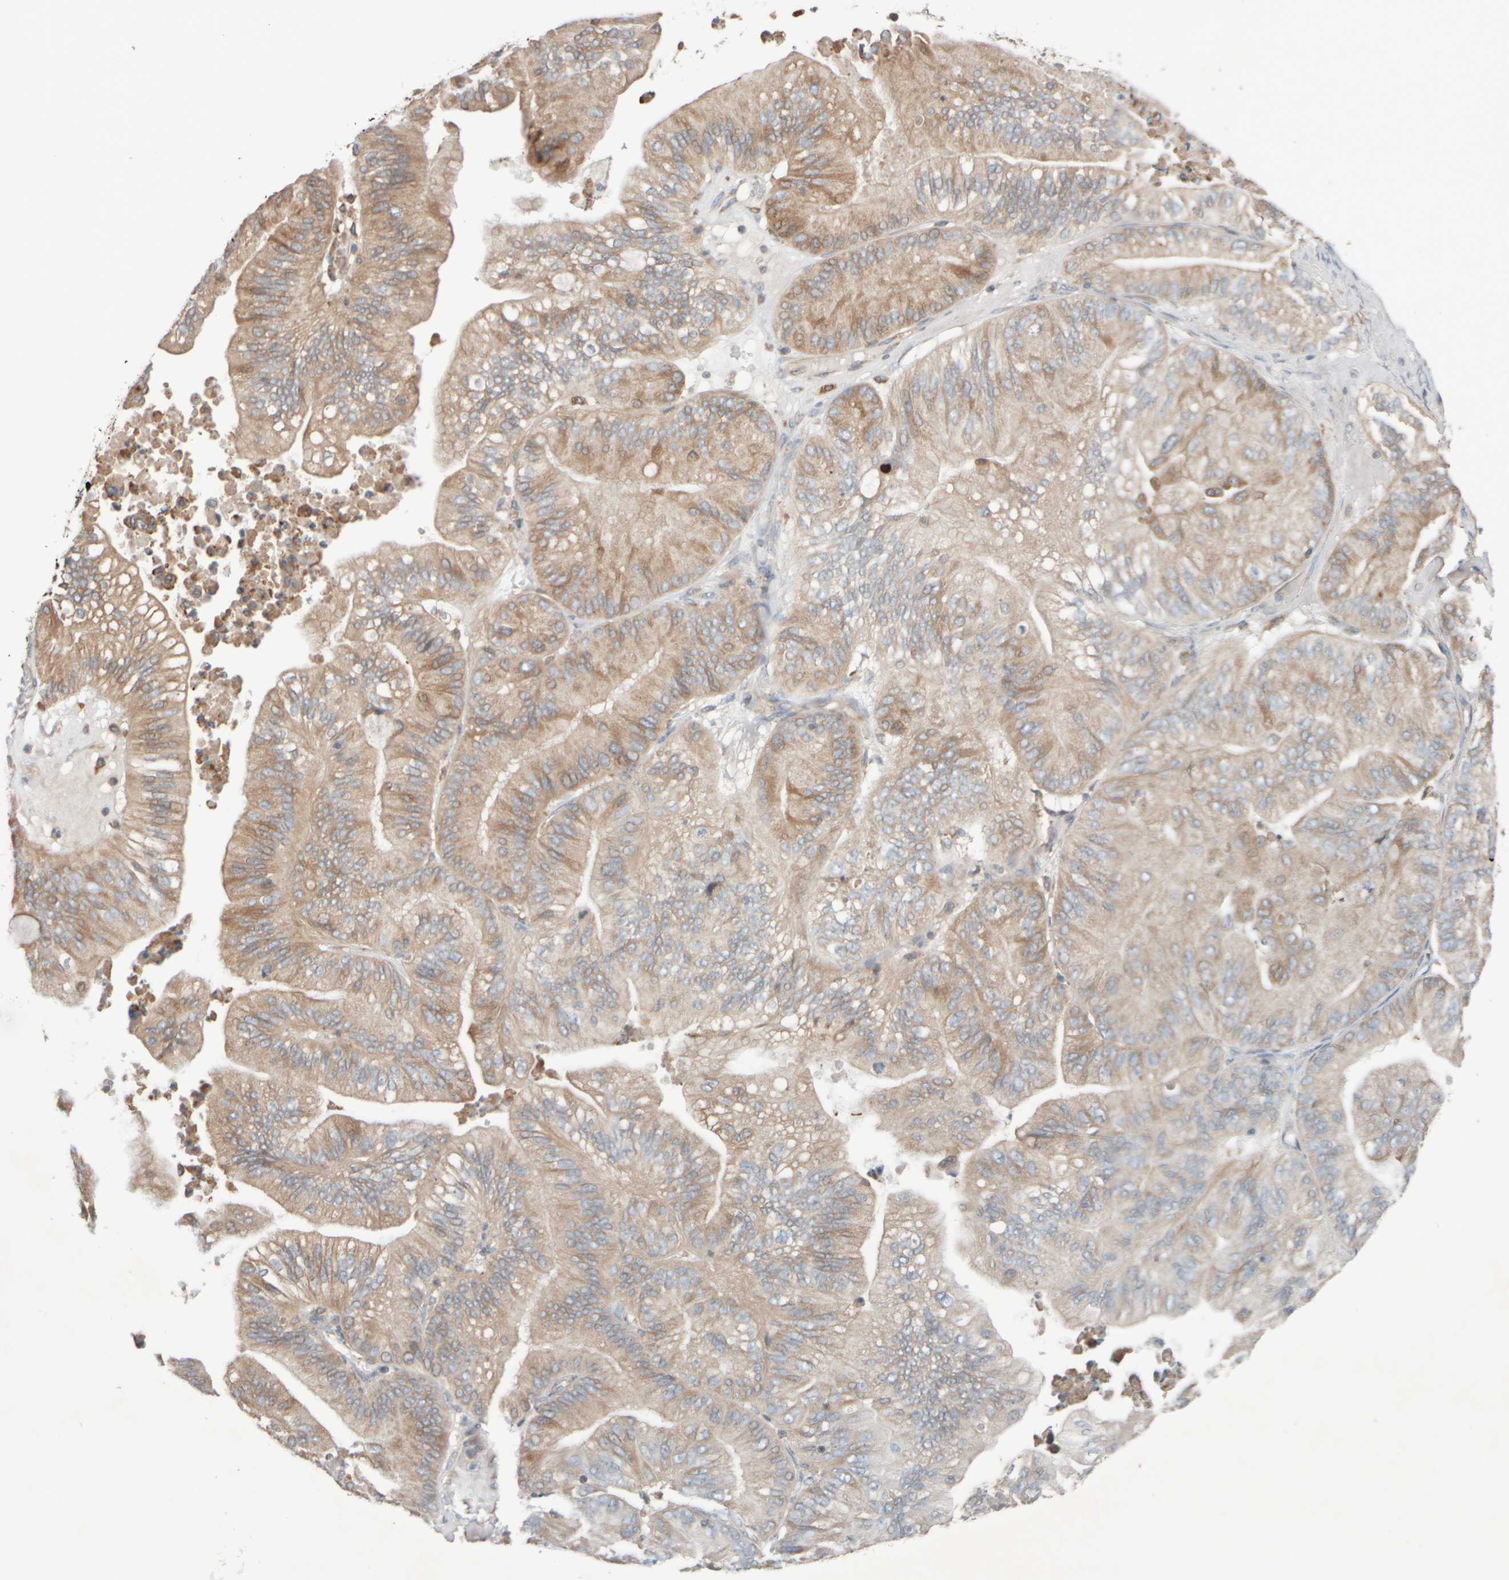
{"staining": {"intensity": "weak", "quantity": "<25%", "location": "cytoplasmic/membranous"}, "tissue": "ovarian cancer", "cell_type": "Tumor cells", "image_type": "cancer", "snomed": [{"axis": "morphology", "description": "Cystadenocarcinoma, mucinous, NOS"}, {"axis": "topography", "description": "Ovary"}], "caption": "Immunohistochemical staining of ovarian cancer exhibits no significant positivity in tumor cells. The staining is performed using DAB (3,3'-diaminobenzidine) brown chromogen with nuclei counter-stained in using hematoxylin.", "gene": "EIF2B3", "patient": {"sex": "female", "age": 61}}